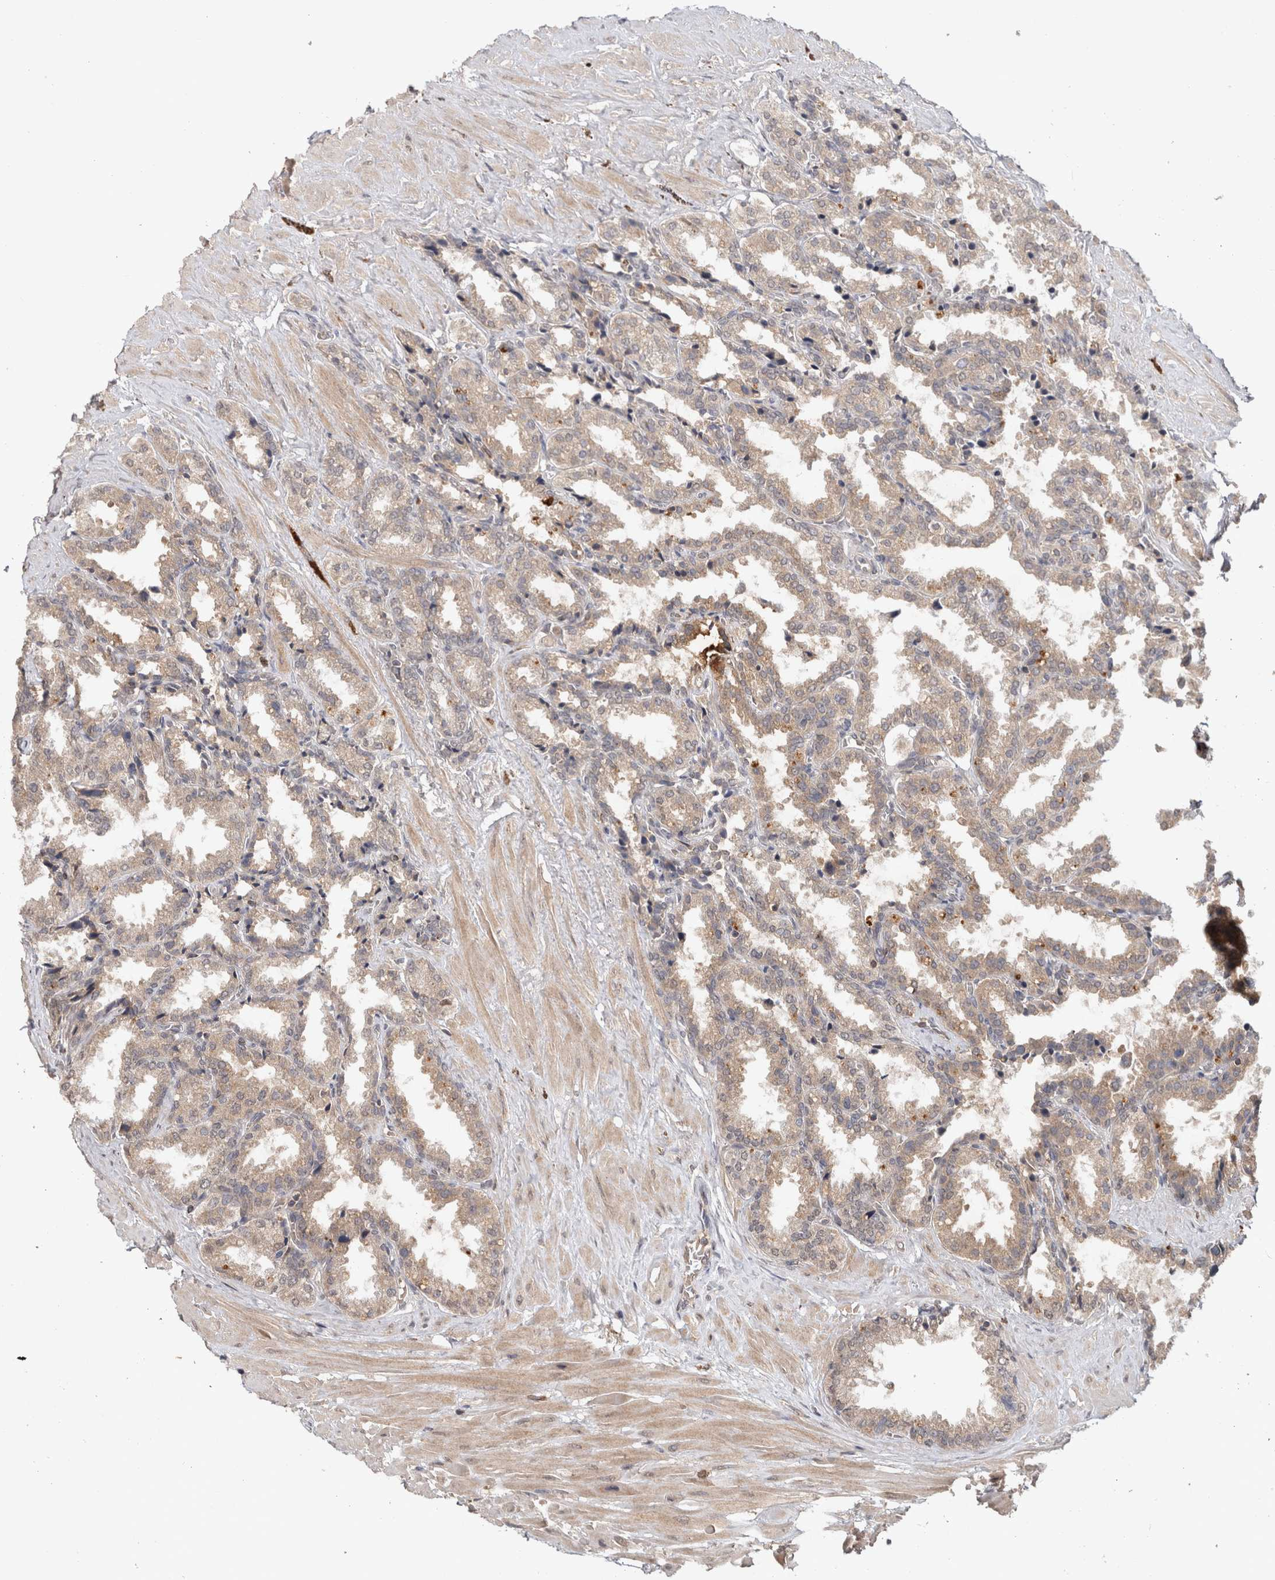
{"staining": {"intensity": "weak", "quantity": ">75%", "location": "cytoplasmic/membranous"}, "tissue": "seminal vesicle", "cell_type": "Glandular cells", "image_type": "normal", "snomed": [{"axis": "morphology", "description": "Normal tissue, NOS"}, {"axis": "topography", "description": "Seminal veicle"}], "caption": "The image reveals immunohistochemical staining of normal seminal vesicle. There is weak cytoplasmic/membranous positivity is seen in approximately >75% of glandular cells. Using DAB (brown) and hematoxylin (blue) stains, captured at high magnification using brightfield microscopy.", "gene": "HMOX2", "patient": {"sex": "male", "age": 46}}